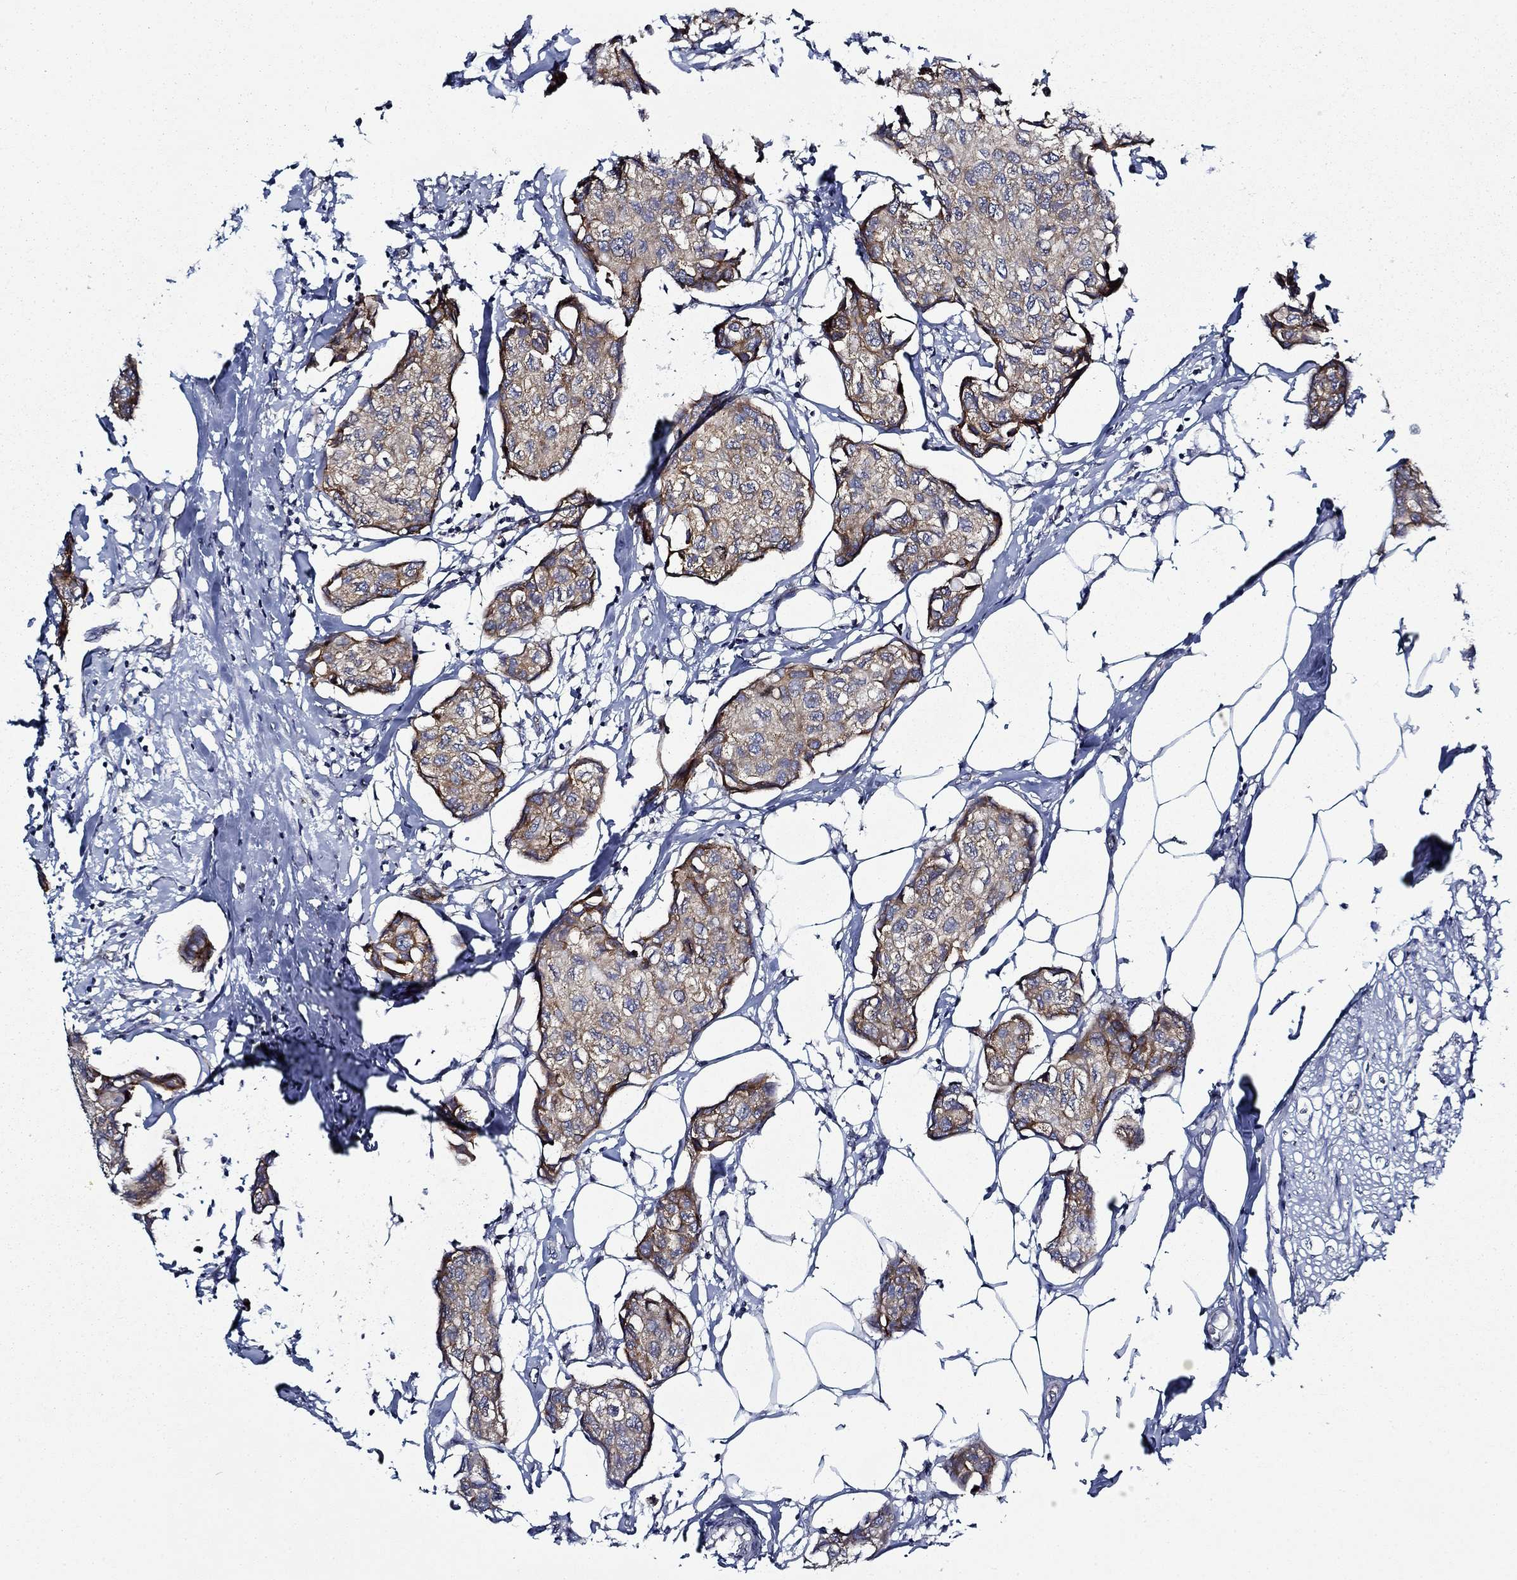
{"staining": {"intensity": "weak", "quantity": "25%-75%", "location": "cytoplasmic/membranous"}, "tissue": "breast cancer", "cell_type": "Tumor cells", "image_type": "cancer", "snomed": [{"axis": "morphology", "description": "Duct carcinoma"}, {"axis": "topography", "description": "Breast"}], "caption": "Weak cytoplasmic/membranous positivity is identified in approximately 25%-75% of tumor cells in breast cancer.", "gene": "FXR1", "patient": {"sex": "female", "age": 80}}